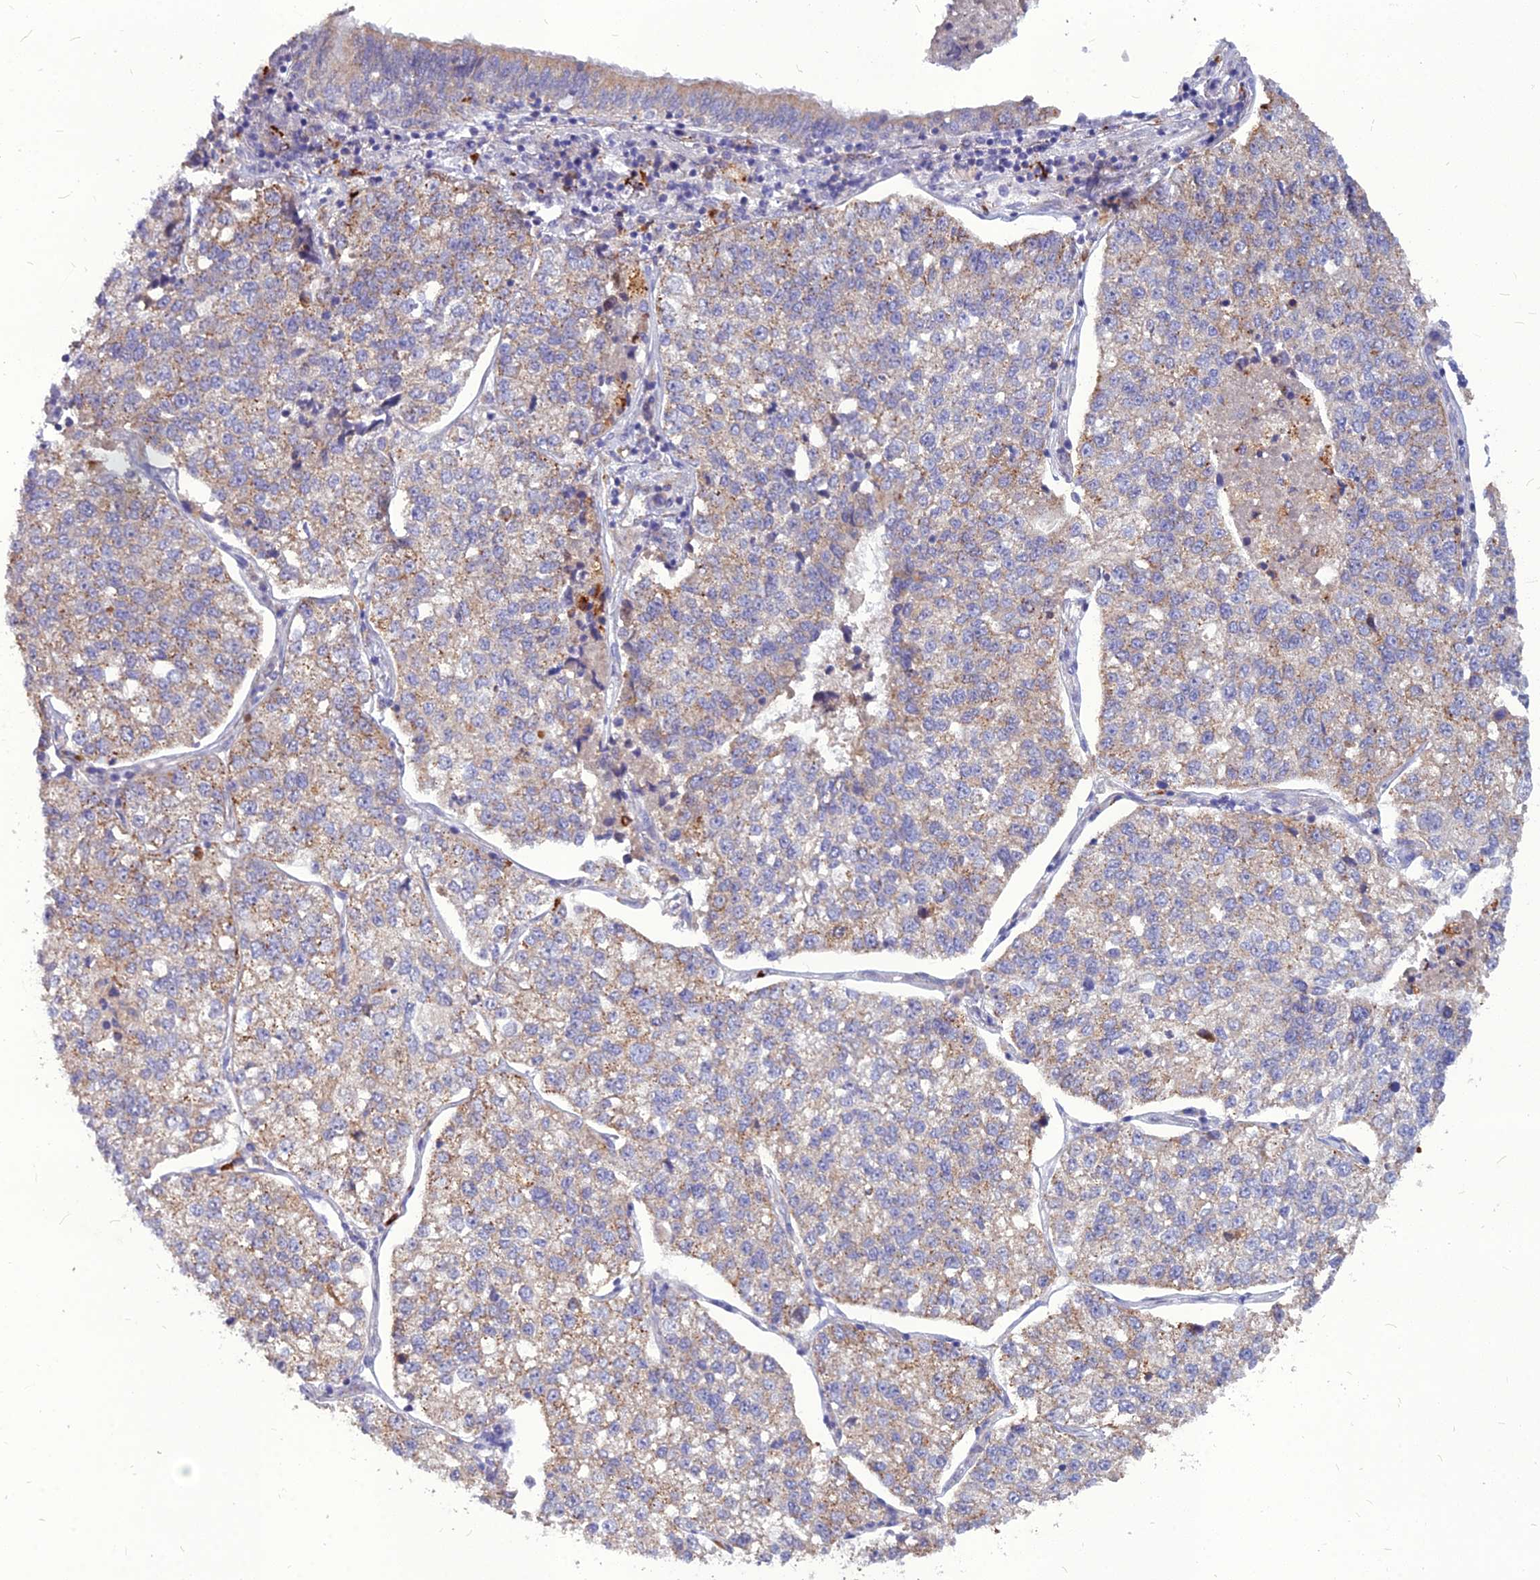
{"staining": {"intensity": "weak", "quantity": "25%-75%", "location": "cytoplasmic/membranous"}, "tissue": "lung cancer", "cell_type": "Tumor cells", "image_type": "cancer", "snomed": [{"axis": "morphology", "description": "Adenocarcinoma, NOS"}, {"axis": "topography", "description": "Lung"}], "caption": "Immunohistochemistry (DAB (3,3'-diaminobenzidine)) staining of lung cancer (adenocarcinoma) reveals weak cytoplasmic/membranous protein staining in about 25%-75% of tumor cells.", "gene": "PCED1B", "patient": {"sex": "male", "age": 49}}